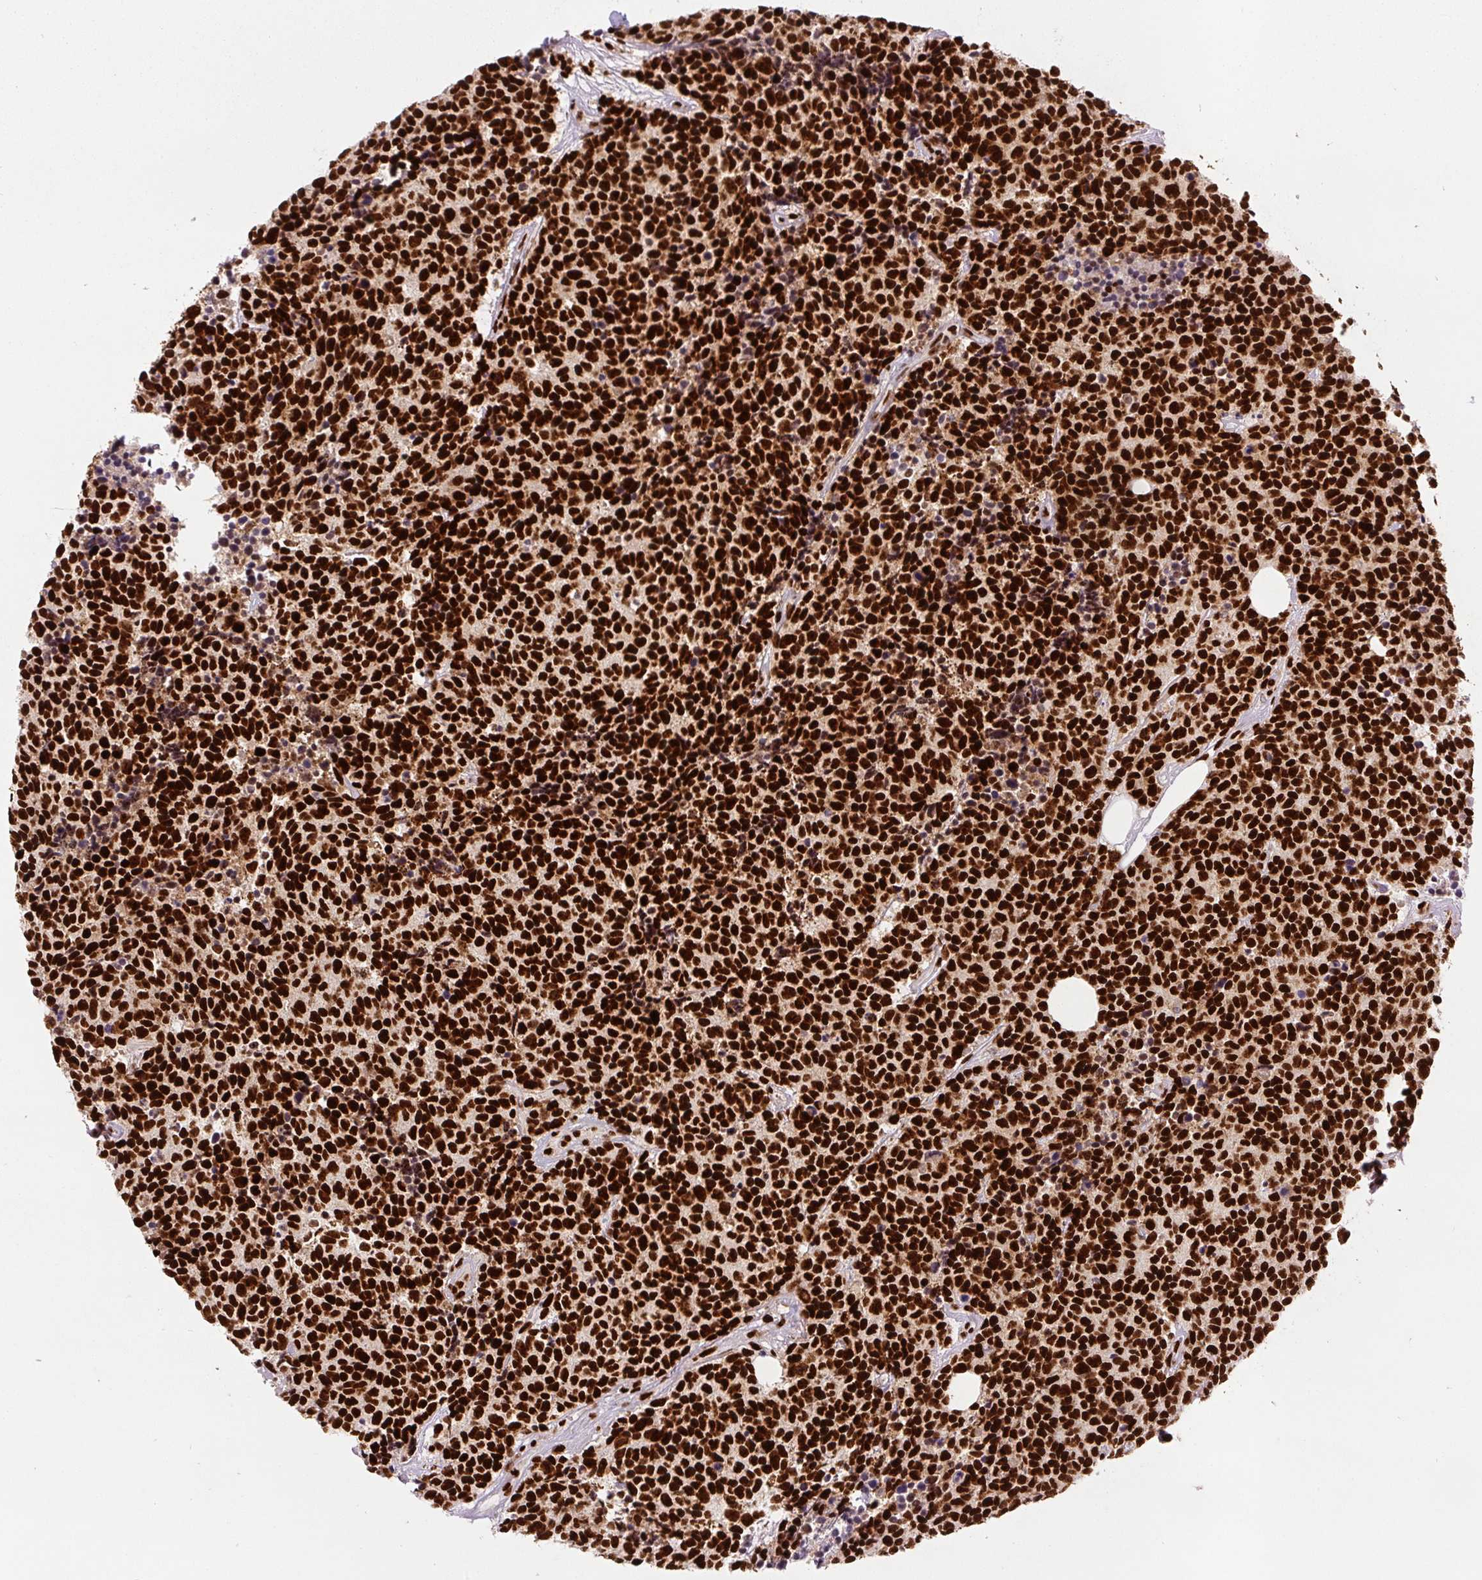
{"staining": {"intensity": "strong", "quantity": ">75%", "location": "nuclear"}, "tissue": "carcinoid", "cell_type": "Tumor cells", "image_type": "cancer", "snomed": [{"axis": "morphology", "description": "Carcinoid, malignant, NOS"}, {"axis": "topography", "description": "Skin"}], "caption": "Brown immunohistochemical staining in carcinoid demonstrates strong nuclear expression in about >75% of tumor cells. (Stains: DAB in brown, nuclei in blue, Microscopy: brightfield microscopy at high magnification).", "gene": "FUS", "patient": {"sex": "female", "age": 79}}